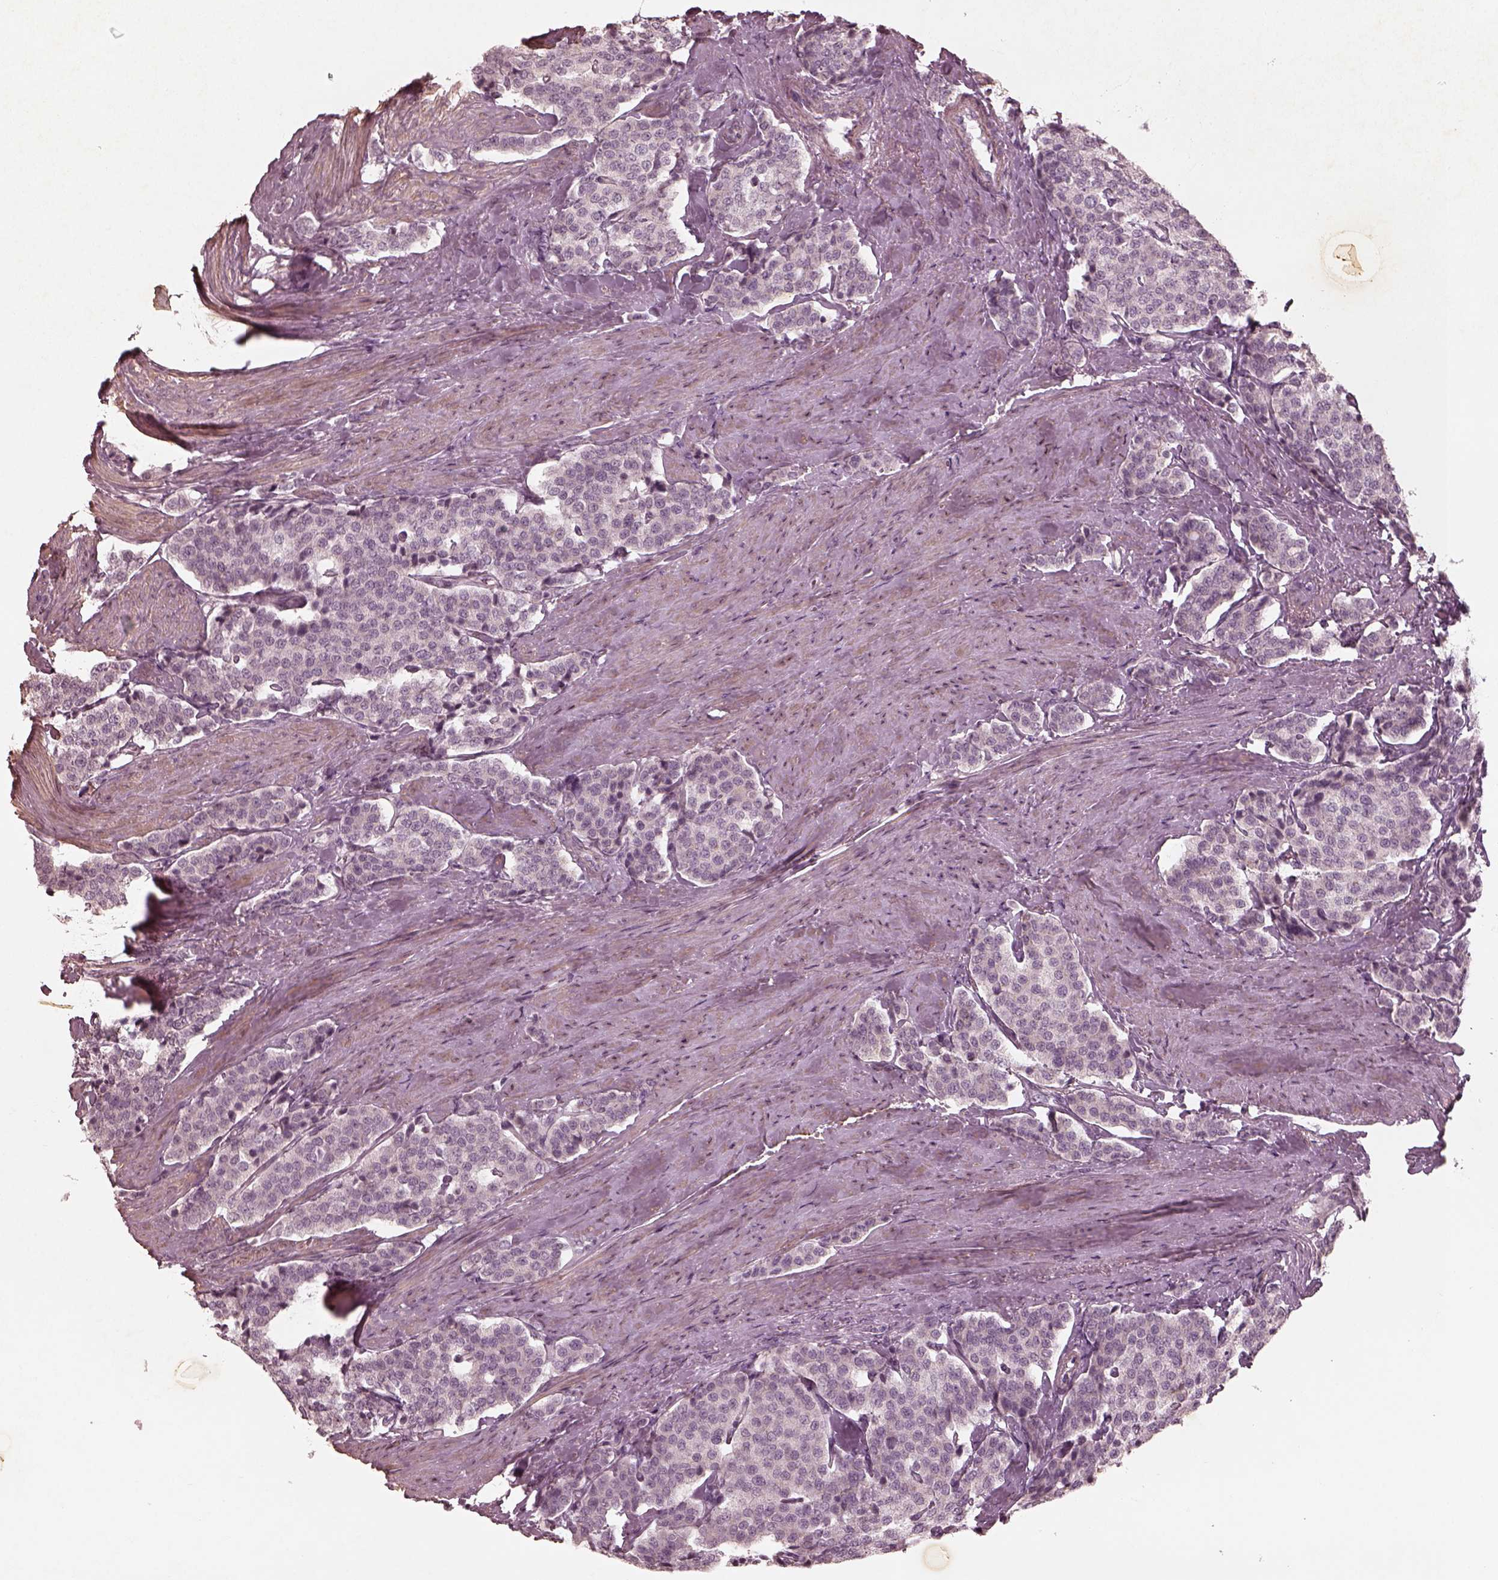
{"staining": {"intensity": "negative", "quantity": "none", "location": "none"}, "tissue": "carcinoid", "cell_type": "Tumor cells", "image_type": "cancer", "snomed": [{"axis": "morphology", "description": "Carcinoid, malignant, NOS"}, {"axis": "topography", "description": "Small intestine"}], "caption": "Immunohistochemistry (IHC) of human carcinoid demonstrates no positivity in tumor cells.", "gene": "ADRB3", "patient": {"sex": "female", "age": 58}}